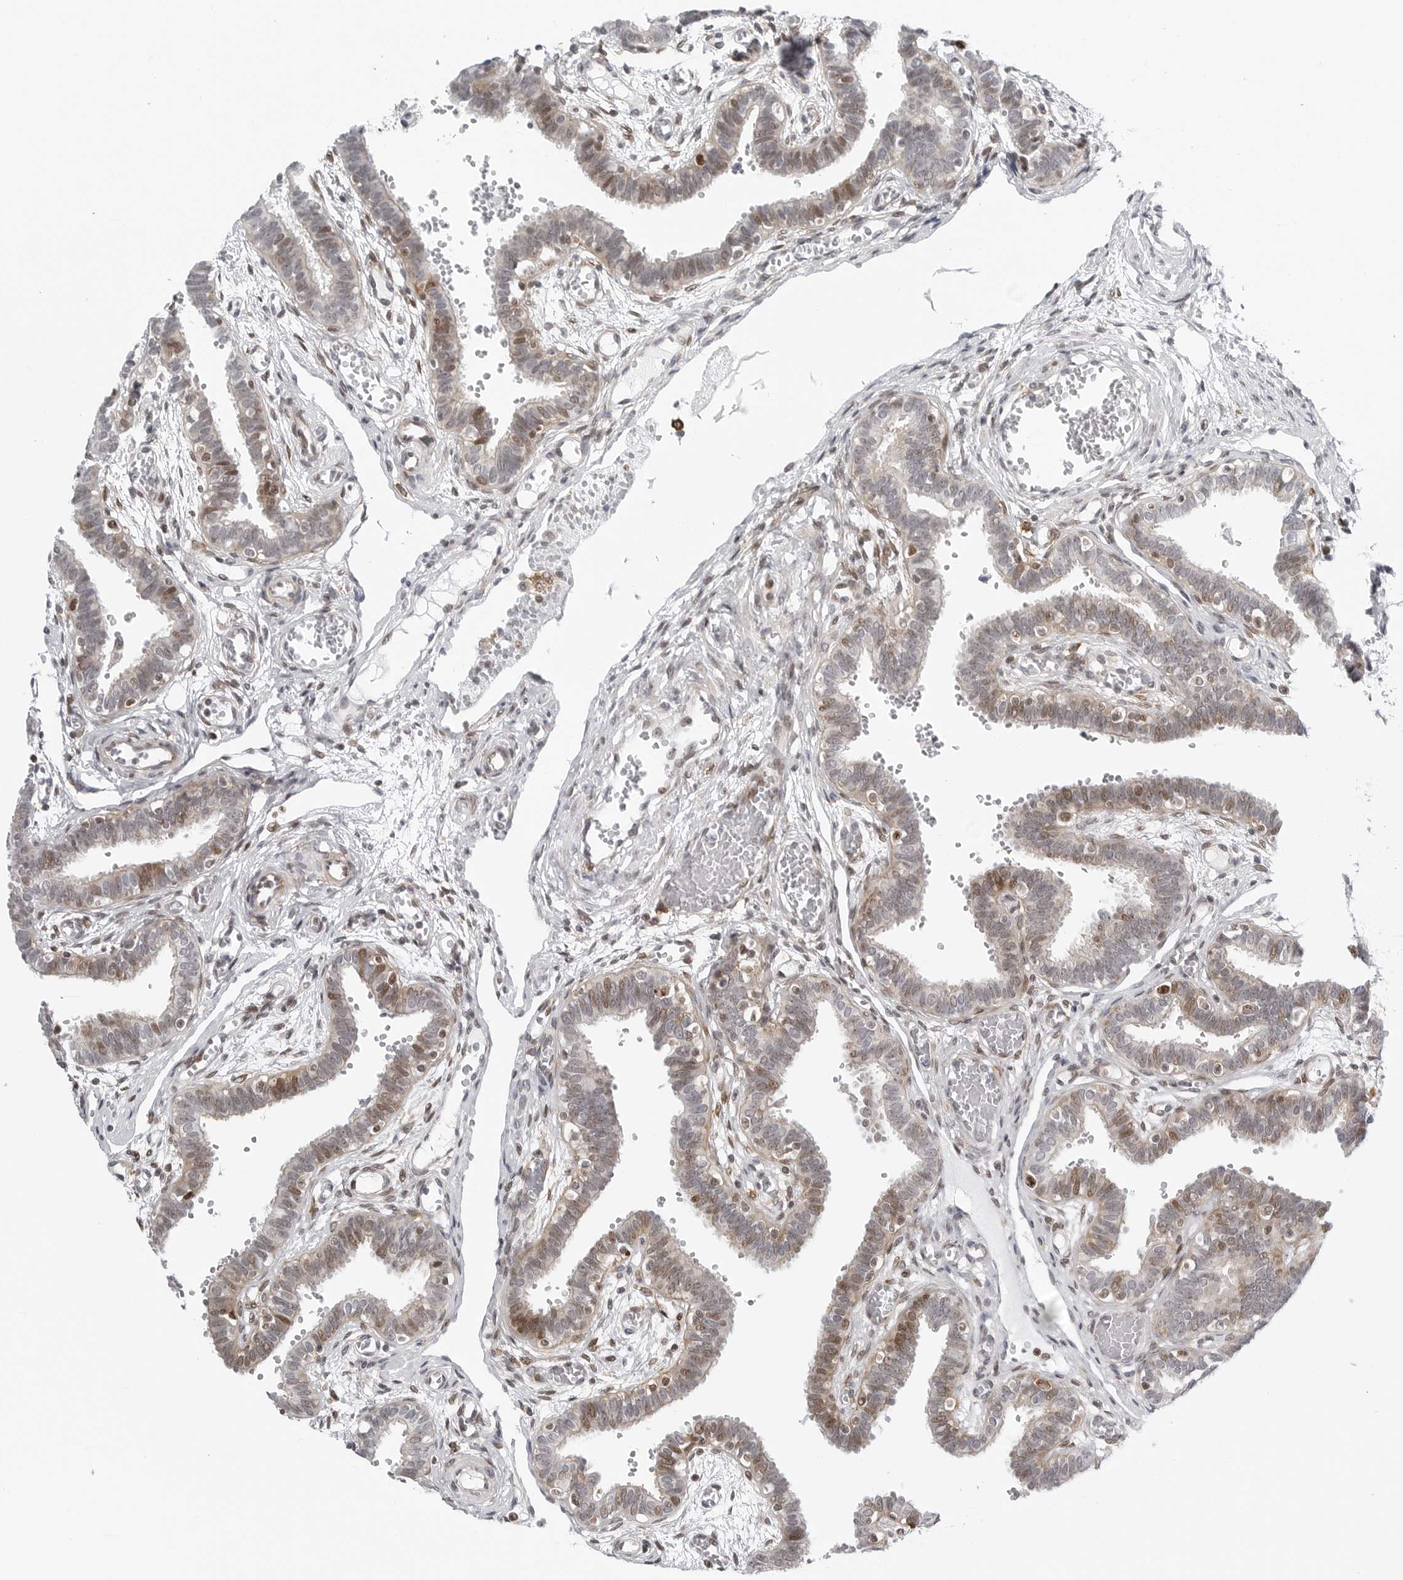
{"staining": {"intensity": "moderate", "quantity": "<25%", "location": "nuclear"}, "tissue": "fallopian tube", "cell_type": "Glandular cells", "image_type": "normal", "snomed": [{"axis": "morphology", "description": "Normal tissue, NOS"}, {"axis": "topography", "description": "Fallopian tube"}, {"axis": "topography", "description": "Placenta"}], "caption": "Fallopian tube stained with IHC shows moderate nuclear expression in approximately <25% of glandular cells. The staining is performed using DAB (3,3'-diaminobenzidine) brown chromogen to label protein expression. The nuclei are counter-stained blue using hematoxylin.", "gene": "FAM135B", "patient": {"sex": "female", "age": 32}}